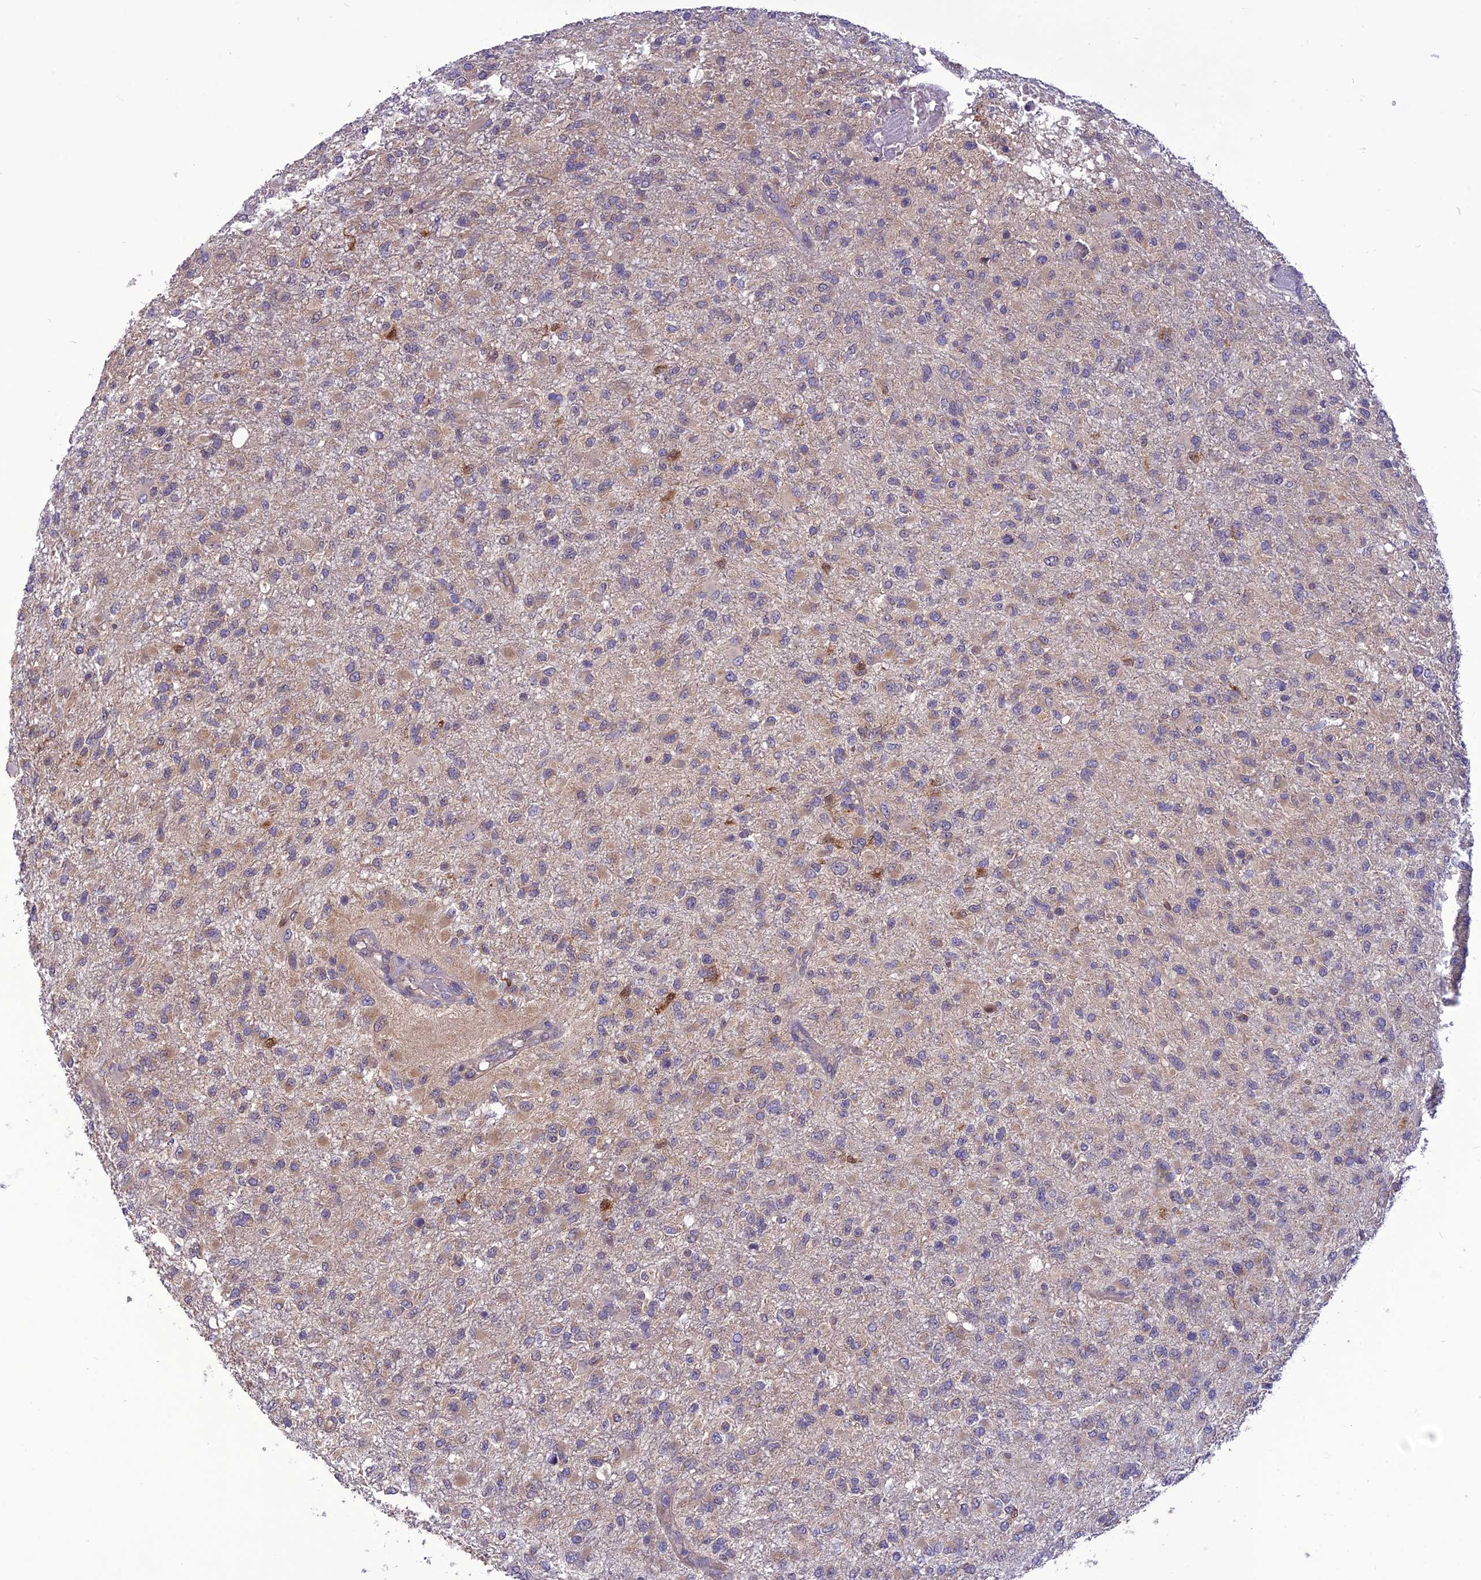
{"staining": {"intensity": "weak", "quantity": "<25%", "location": "cytoplasmic/membranous"}, "tissue": "glioma", "cell_type": "Tumor cells", "image_type": "cancer", "snomed": [{"axis": "morphology", "description": "Glioma, malignant, High grade"}, {"axis": "topography", "description": "Brain"}], "caption": "An immunohistochemistry image of malignant high-grade glioma is shown. There is no staining in tumor cells of malignant high-grade glioma.", "gene": "PSMF1", "patient": {"sex": "female", "age": 74}}